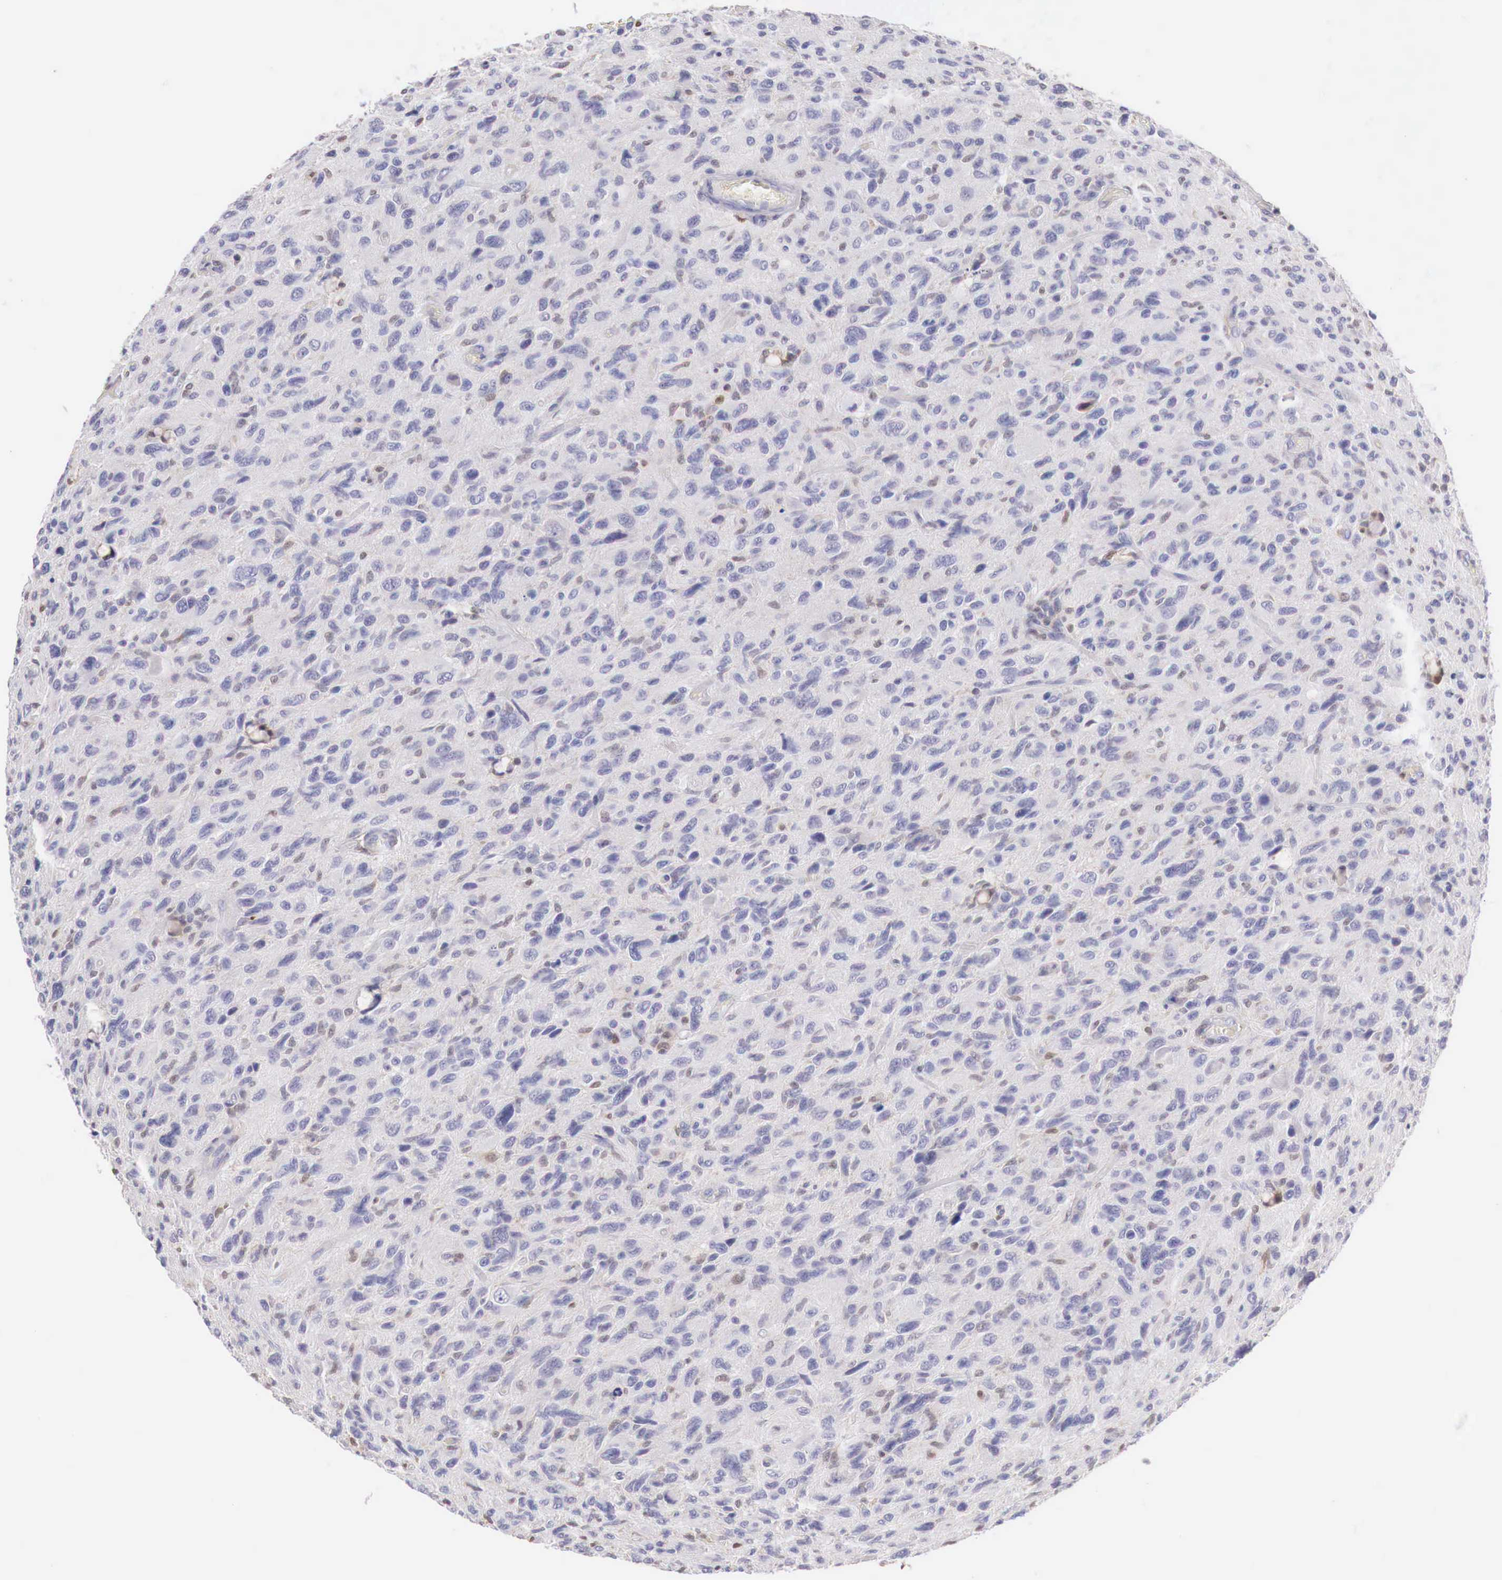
{"staining": {"intensity": "negative", "quantity": "none", "location": "none"}, "tissue": "glioma", "cell_type": "Tumor cells", "image_type": "cancer", "snomed": [{"axis": "morphology", "description": "Glioma, malignant, High grade"}, {"axis": "topography", "description": "Brain"}], "caption": "Histopathology image shows no protein positivity in tumor cells of malignant high-grade glioma tissue.", "gene": "RENBP", "patient": {"sex": "female", "age": 60}}